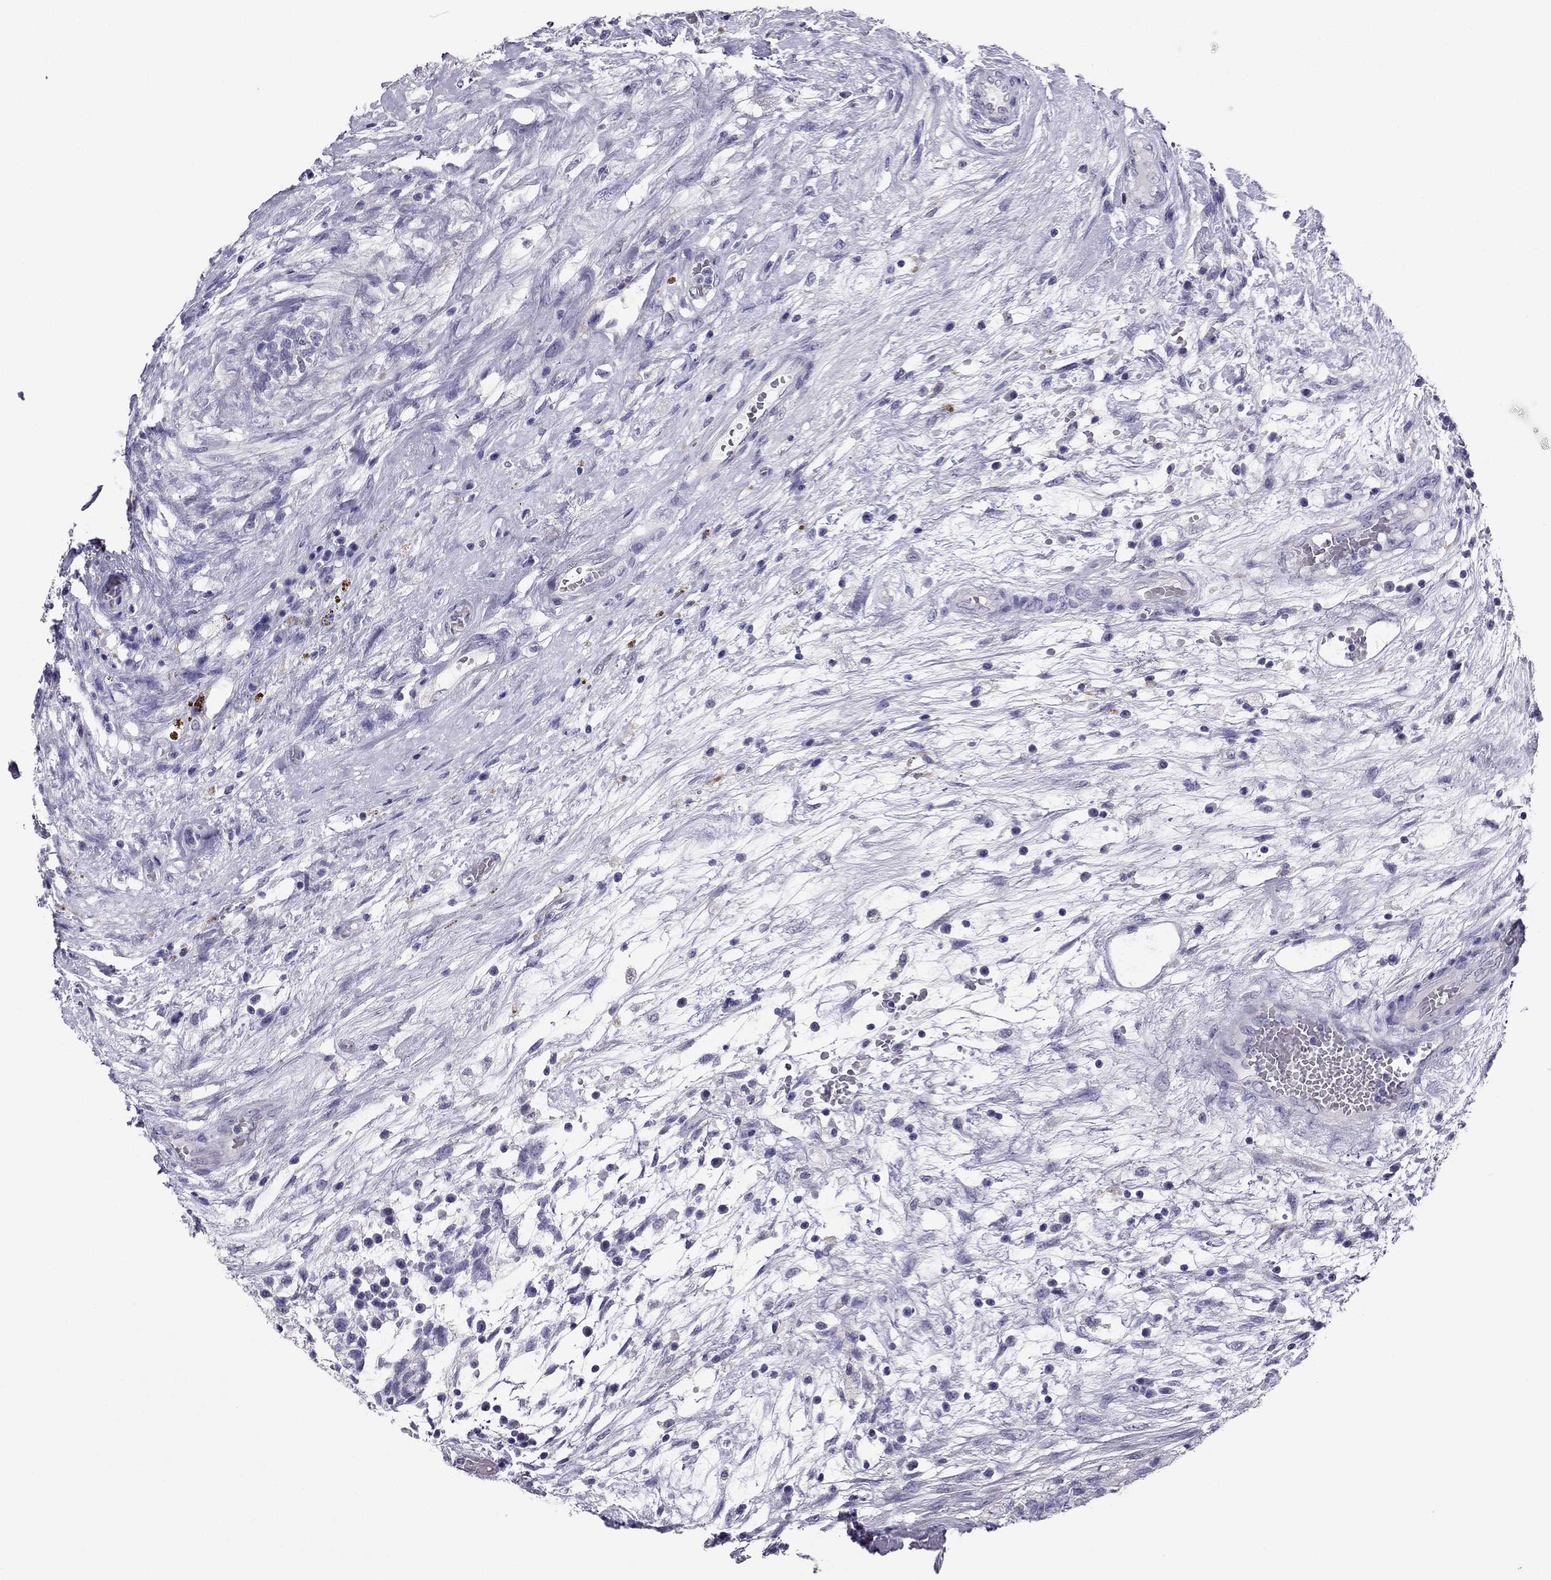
{"staining": {"intensity": "negative", "quantity": "none", "location": "none"}, "tissue": "testis cancer", "cell_type": "Tumor cells", "image_type": "cancer", "snomed": [{"axis": "morphology", "description": "Normal tissue, NOS"}, {"axis": "morphology", "description": "Carcinoma, Embryonal, NOS"}, {"axis": "topography", "description": "Testis"}, {"axis": "topography", "description": "Epididymis"}], "caption": "The image reveals no staining of tumor cells in embryonal carcinoma (testis). (DAB immunohistochemistry (IHC) visualized using brightfield microscopy, high magnification).", "gene": "PDE6A", "patient": {"sex": "male", "age": 32}}